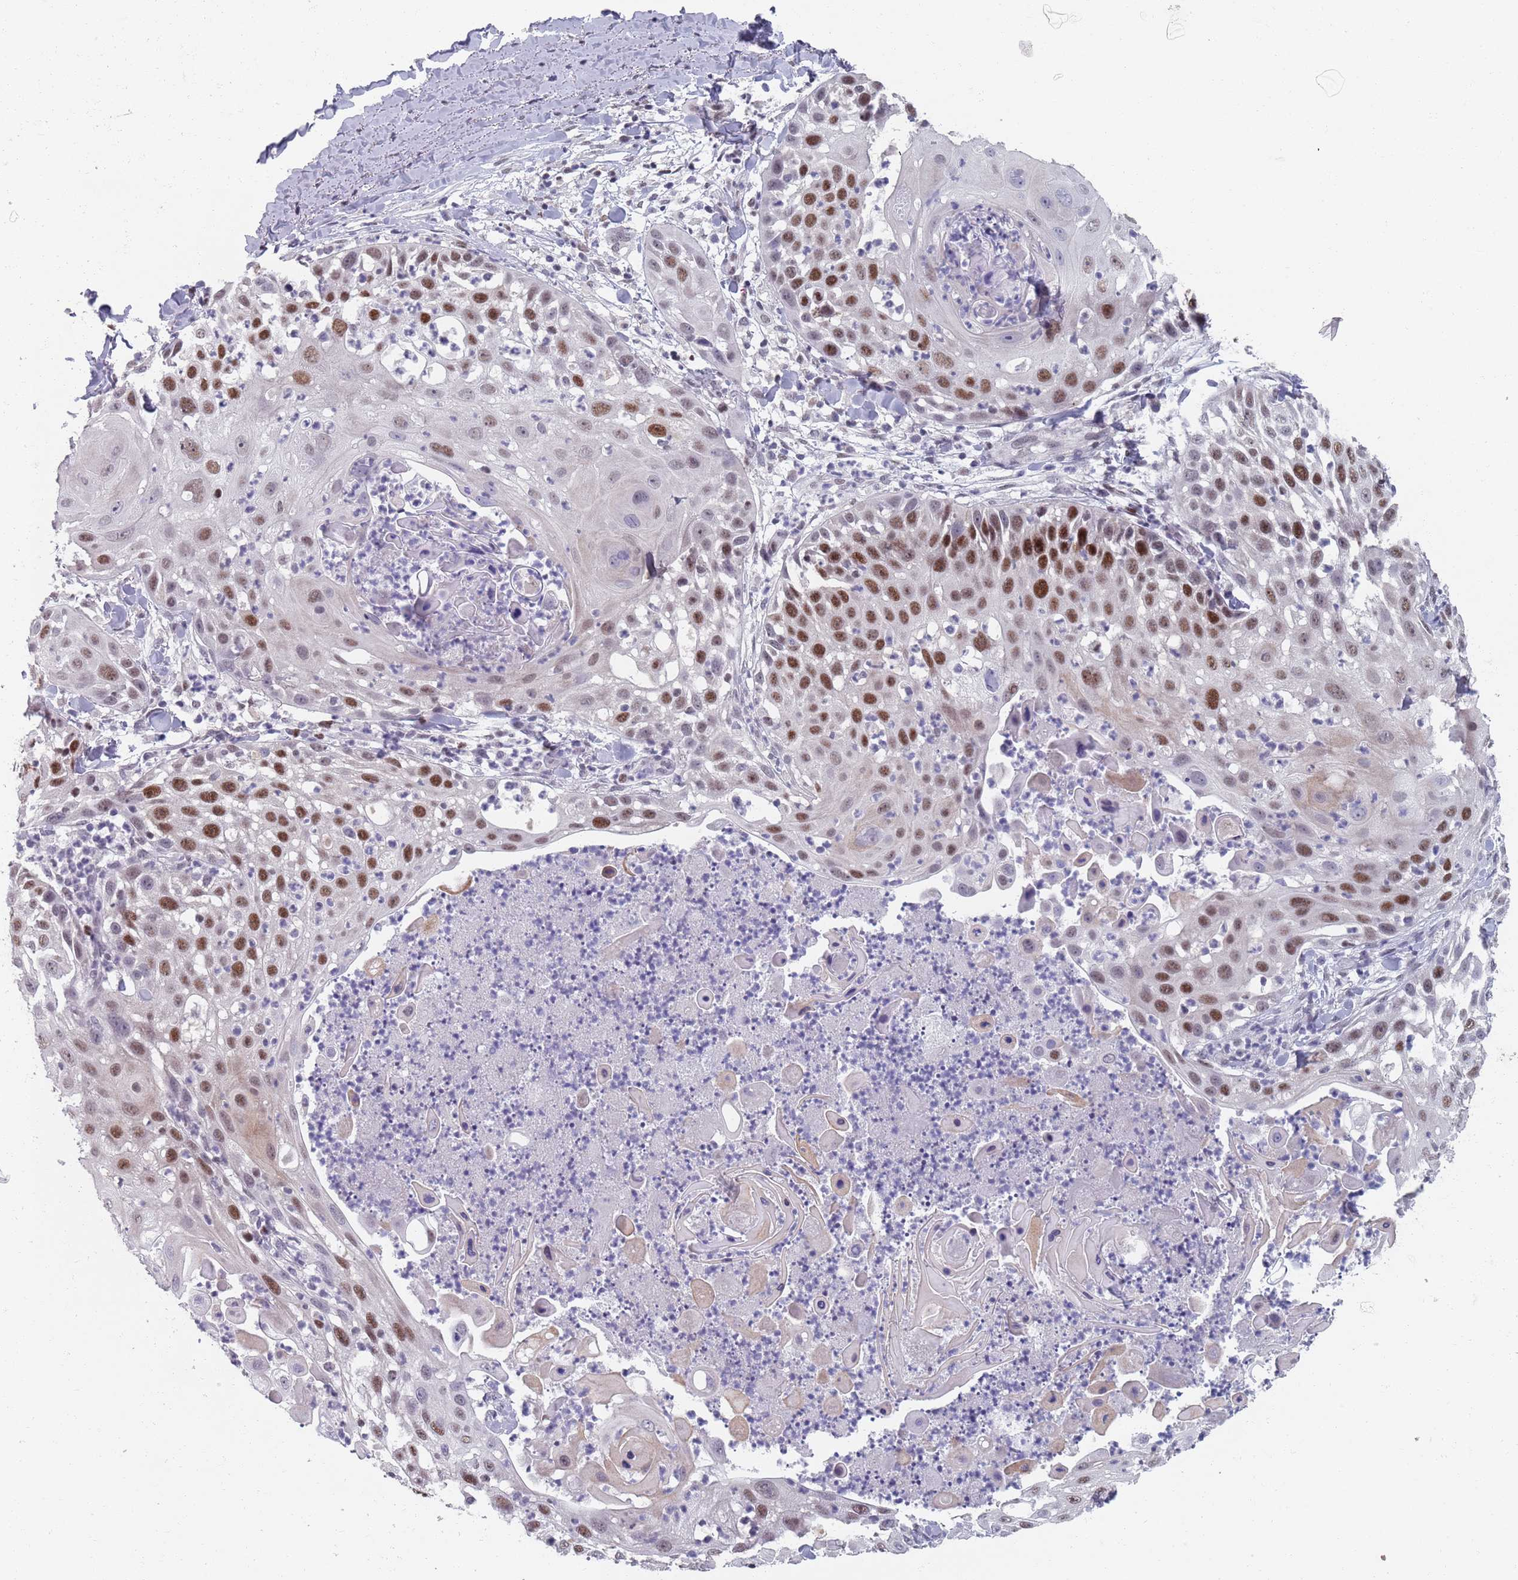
{"staining": {"intensity": "moderate", "quantity": "25%-75%", "location": "nuclear"}, "tissue": "skin cancer", "cell_type": "Tumor cells", "image_type": "cancer", "snomed": [{"axis": "morphology", "description": "Squamous cell carcinoma, NOS"}, {"axis": "topography", "description": "Skin"}], "caption": "The immunohistochemical stain shows moderate nuclear positivity in tumor cells of skin cancer tissue.", "gene": "SAMD1", "patient": {"sex": "female", "age": 44}}